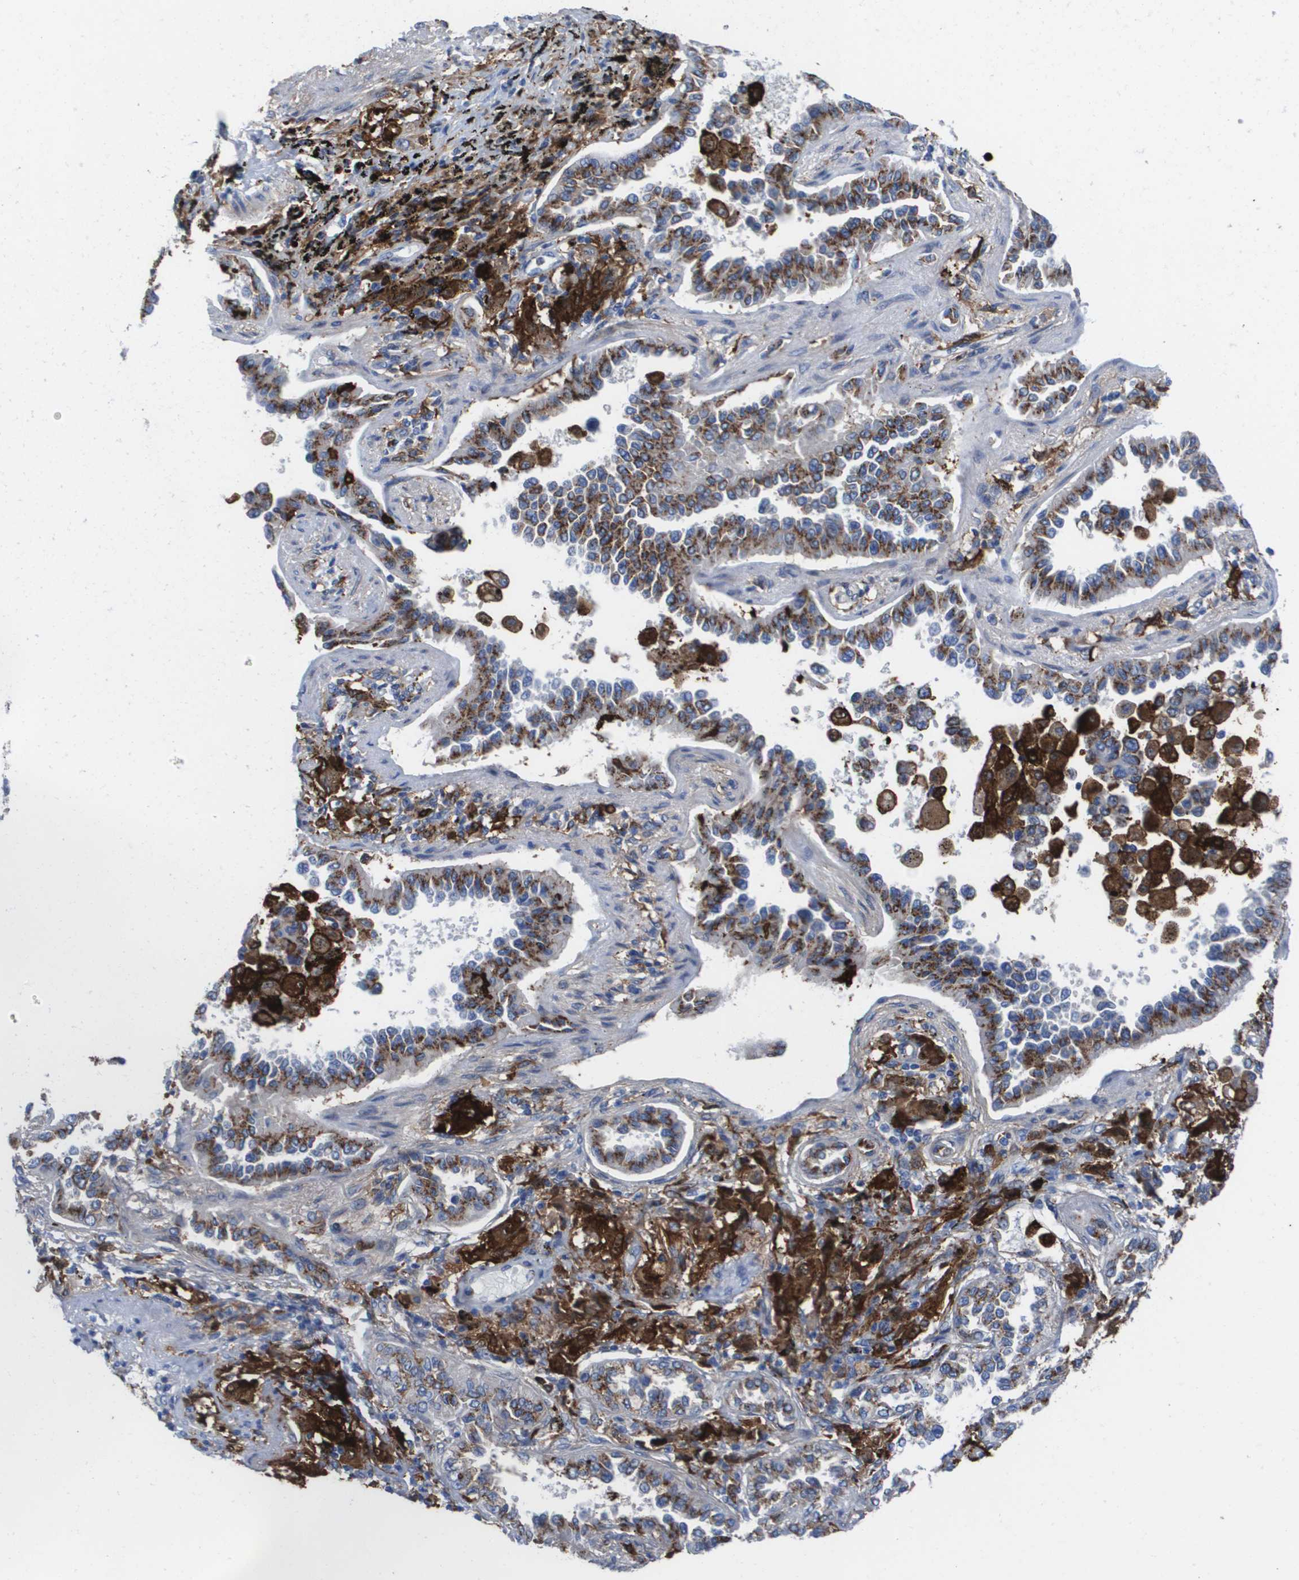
{"staining": {"intensity": "moderate", "quantity": ">75%", "location": "cytoplasmic/membranous"}, "tissue": "lung cancer", "cell_type": "Tumor cells", "image_type": "cancer", "snomed": [{"axis": "morphology", "description": "Normal tissue, NOS"}, {"axis": "morphology", "description": "Adenocarcinoma, NOS"}, {"axis": "topography", "description": "Lung"}], "caption": "Immunohistochemistry of human lung cancer (adenocarcinoma) exhibits medium levels of moderate cytoplasmic/membranous staining in about >75% of tumor cells.", "gene": "SLC37A2", "patient": {"sex": "male", "age": 59}}